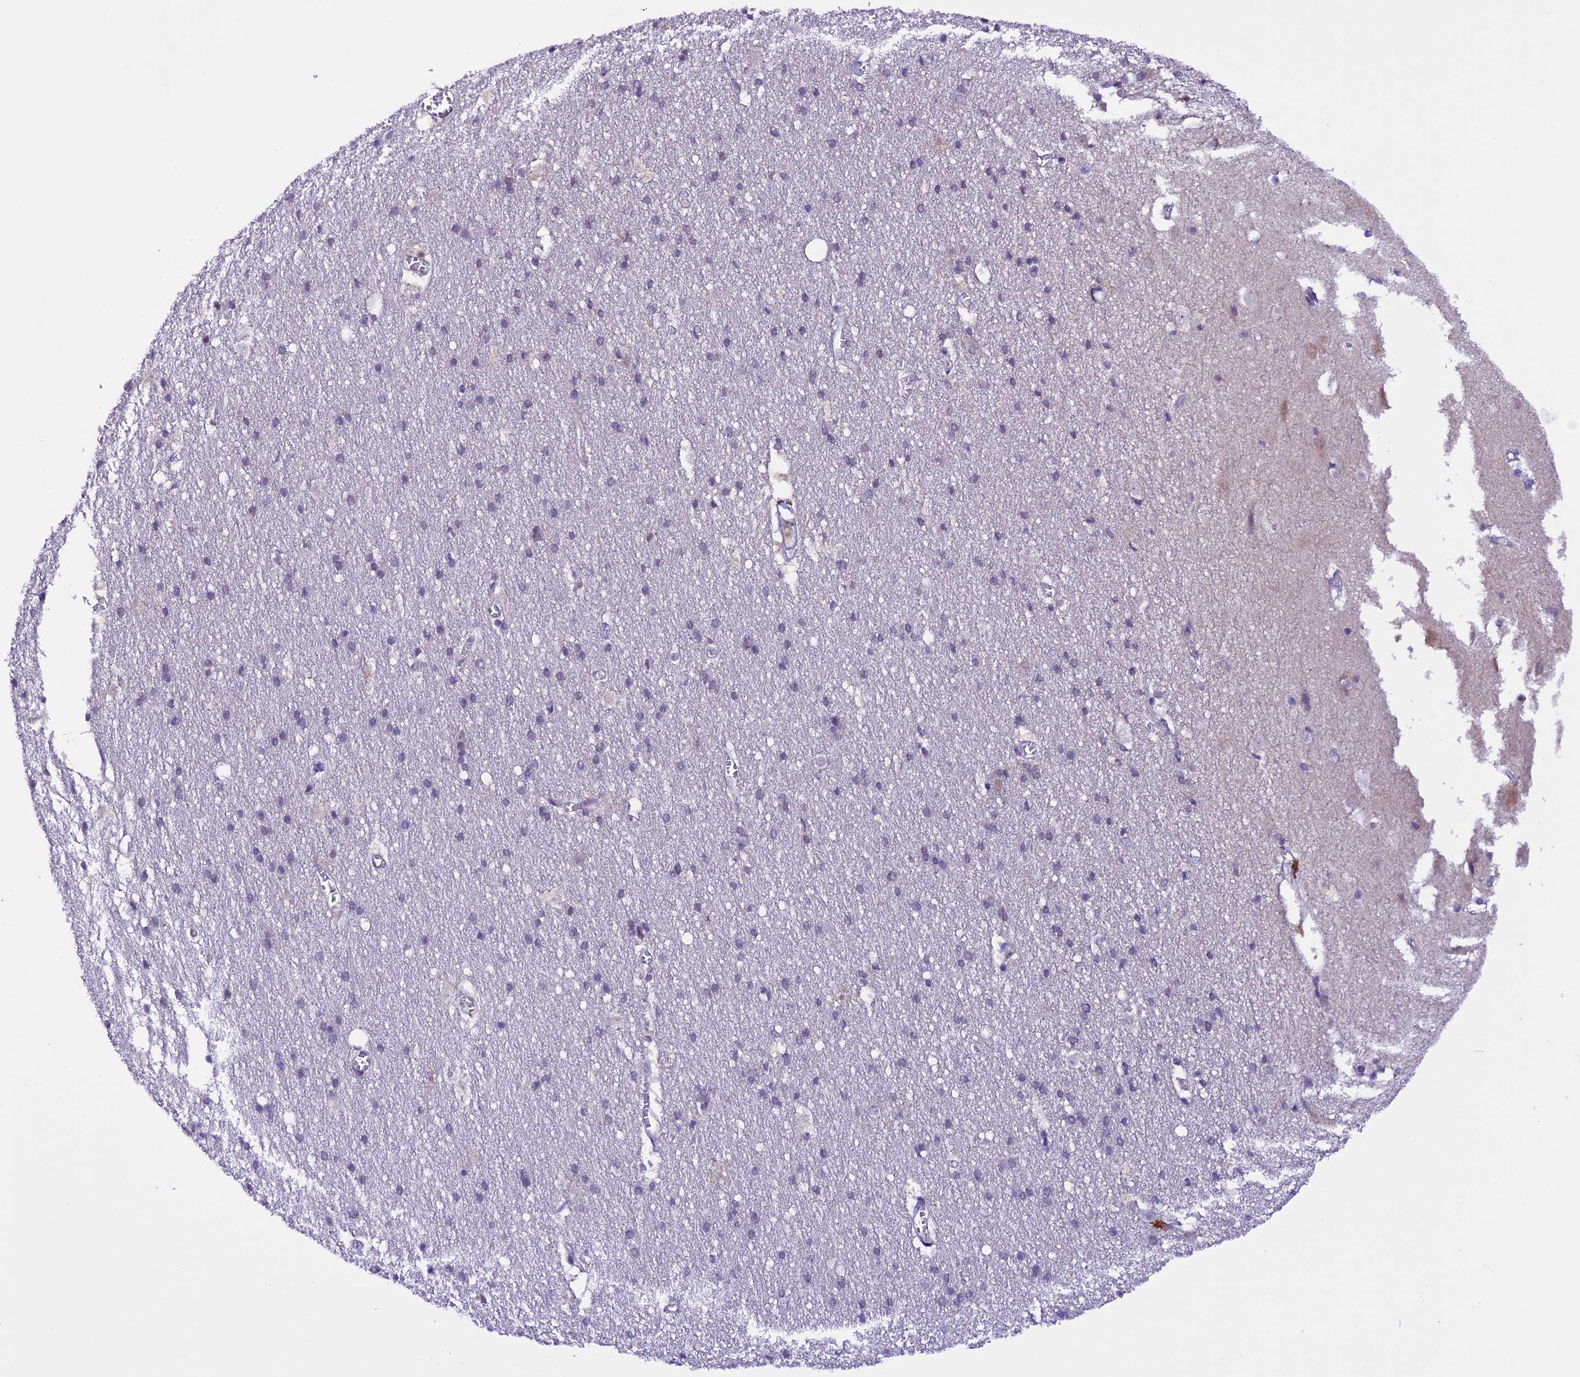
{"staining": {"intensity": "negative", "quantity": "none", "location": "none"}, "tissue": "cerebral cortex", "cell_type": "Endothelial cells", "image_type": "normal", "snomed": [{"axis": "morphology", "description": "Normal tissue, NOS"}, {"axis": "topography", "description": "Cerebral cortex"}], "caption": "Immunohistochemistry (IHC) of normal cerebral cortex reveals no expression in endothelial cells.", "gene": "XKR7", "patient": {"sex": "male", "age": 54}}